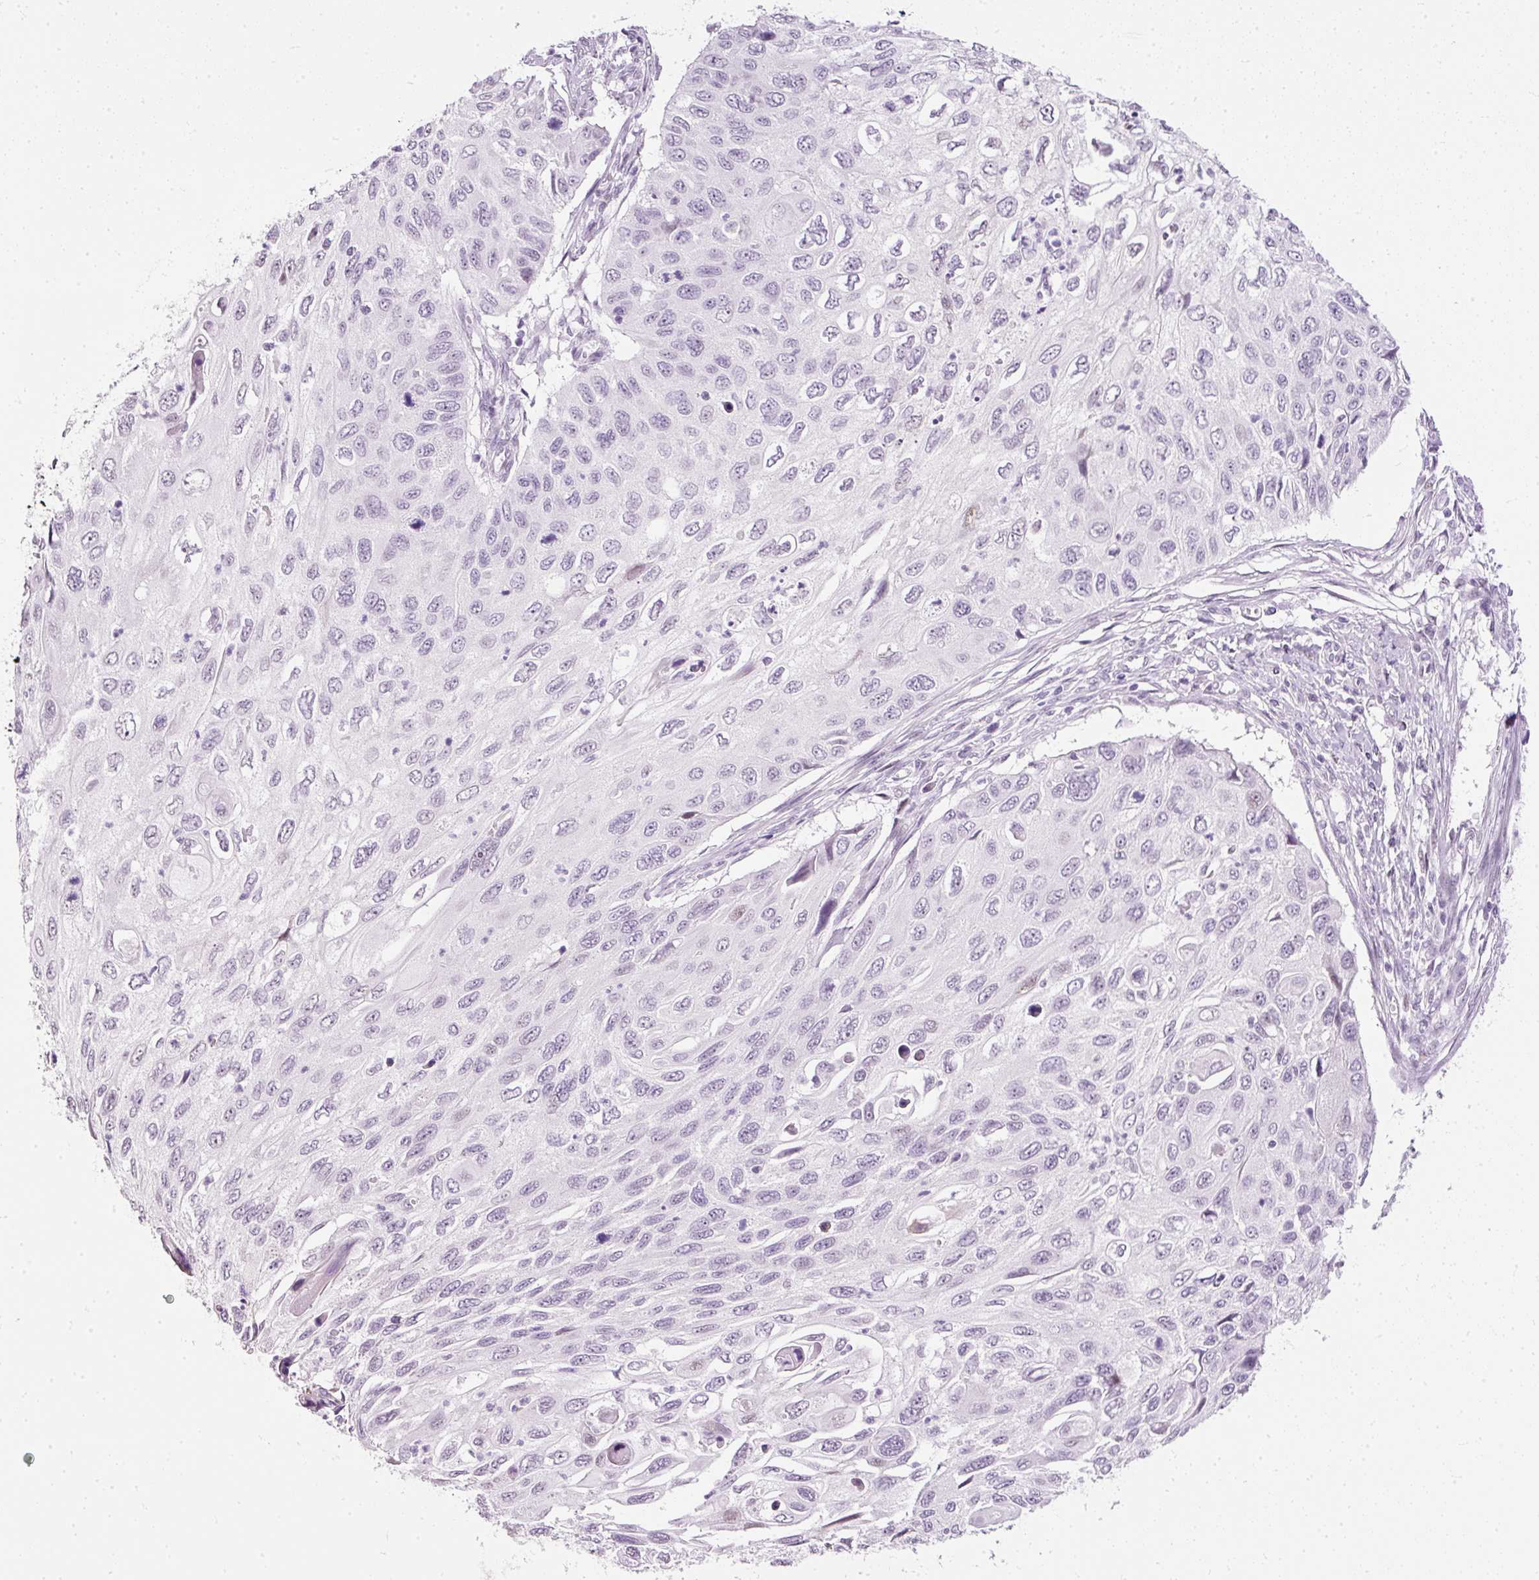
{"staining": {"intensity": "negative", "quantity": "none", "location": "none"}, "tissue": "cervical cancer", "cell_type": "Tumor cells", "image_type": "cancer", "snomed": [{"axis": "morphology", "description": "Squamous cell carcinoma, NOS"}, {"axis": "topography", "description": "Cervix"}], "caption": "Tumor cells show no significant expression in cervical cancer (squamous cell carcinoma).", "gene": "PDE6B", "patient": {"sex": "female", "age": 70}}